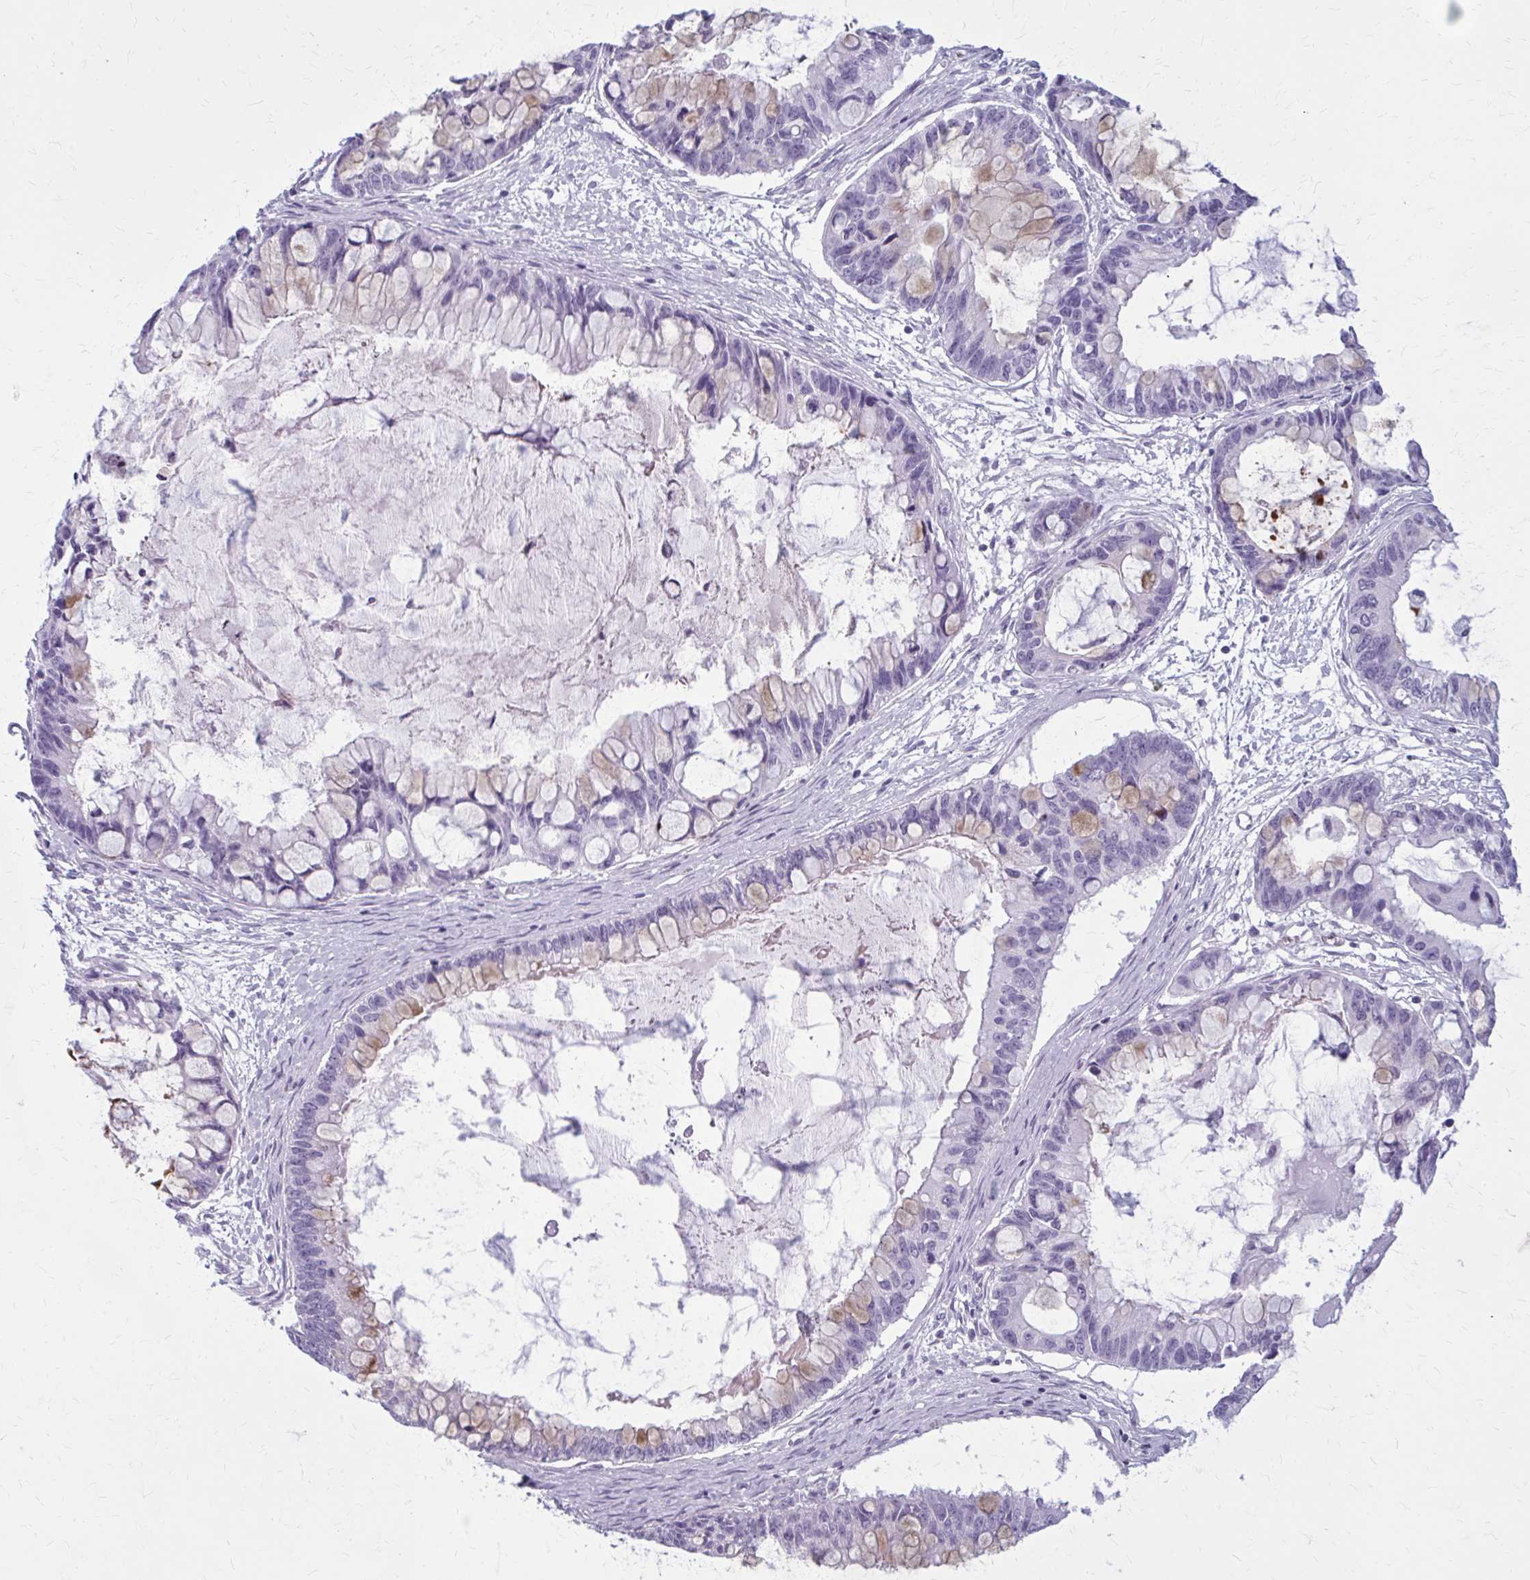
{"staining": {"intensity": "weak", "quantity": "<25%", "location": "cytoplasmic/membranous"}, "tissue": "ovarian cancer", "cell_type": "Tumor cells", "image_type": "cancer", "snomed": [{"axis": "morphology", "description": "Cystadenocarcinoma, mucinous, NOS"}, {"axis": "topography", "description": "Ovary"}], "caption": "An immunohistochemistry (IHC) micrograph of ovarian mucinous cystadenocarcinoma is shown. There is no staining in tumor cells of ovarian mucinous cystadenocarcinoma.", "gene": "ZDHHC7", "patient": {"sex": "female", "age": 63}}